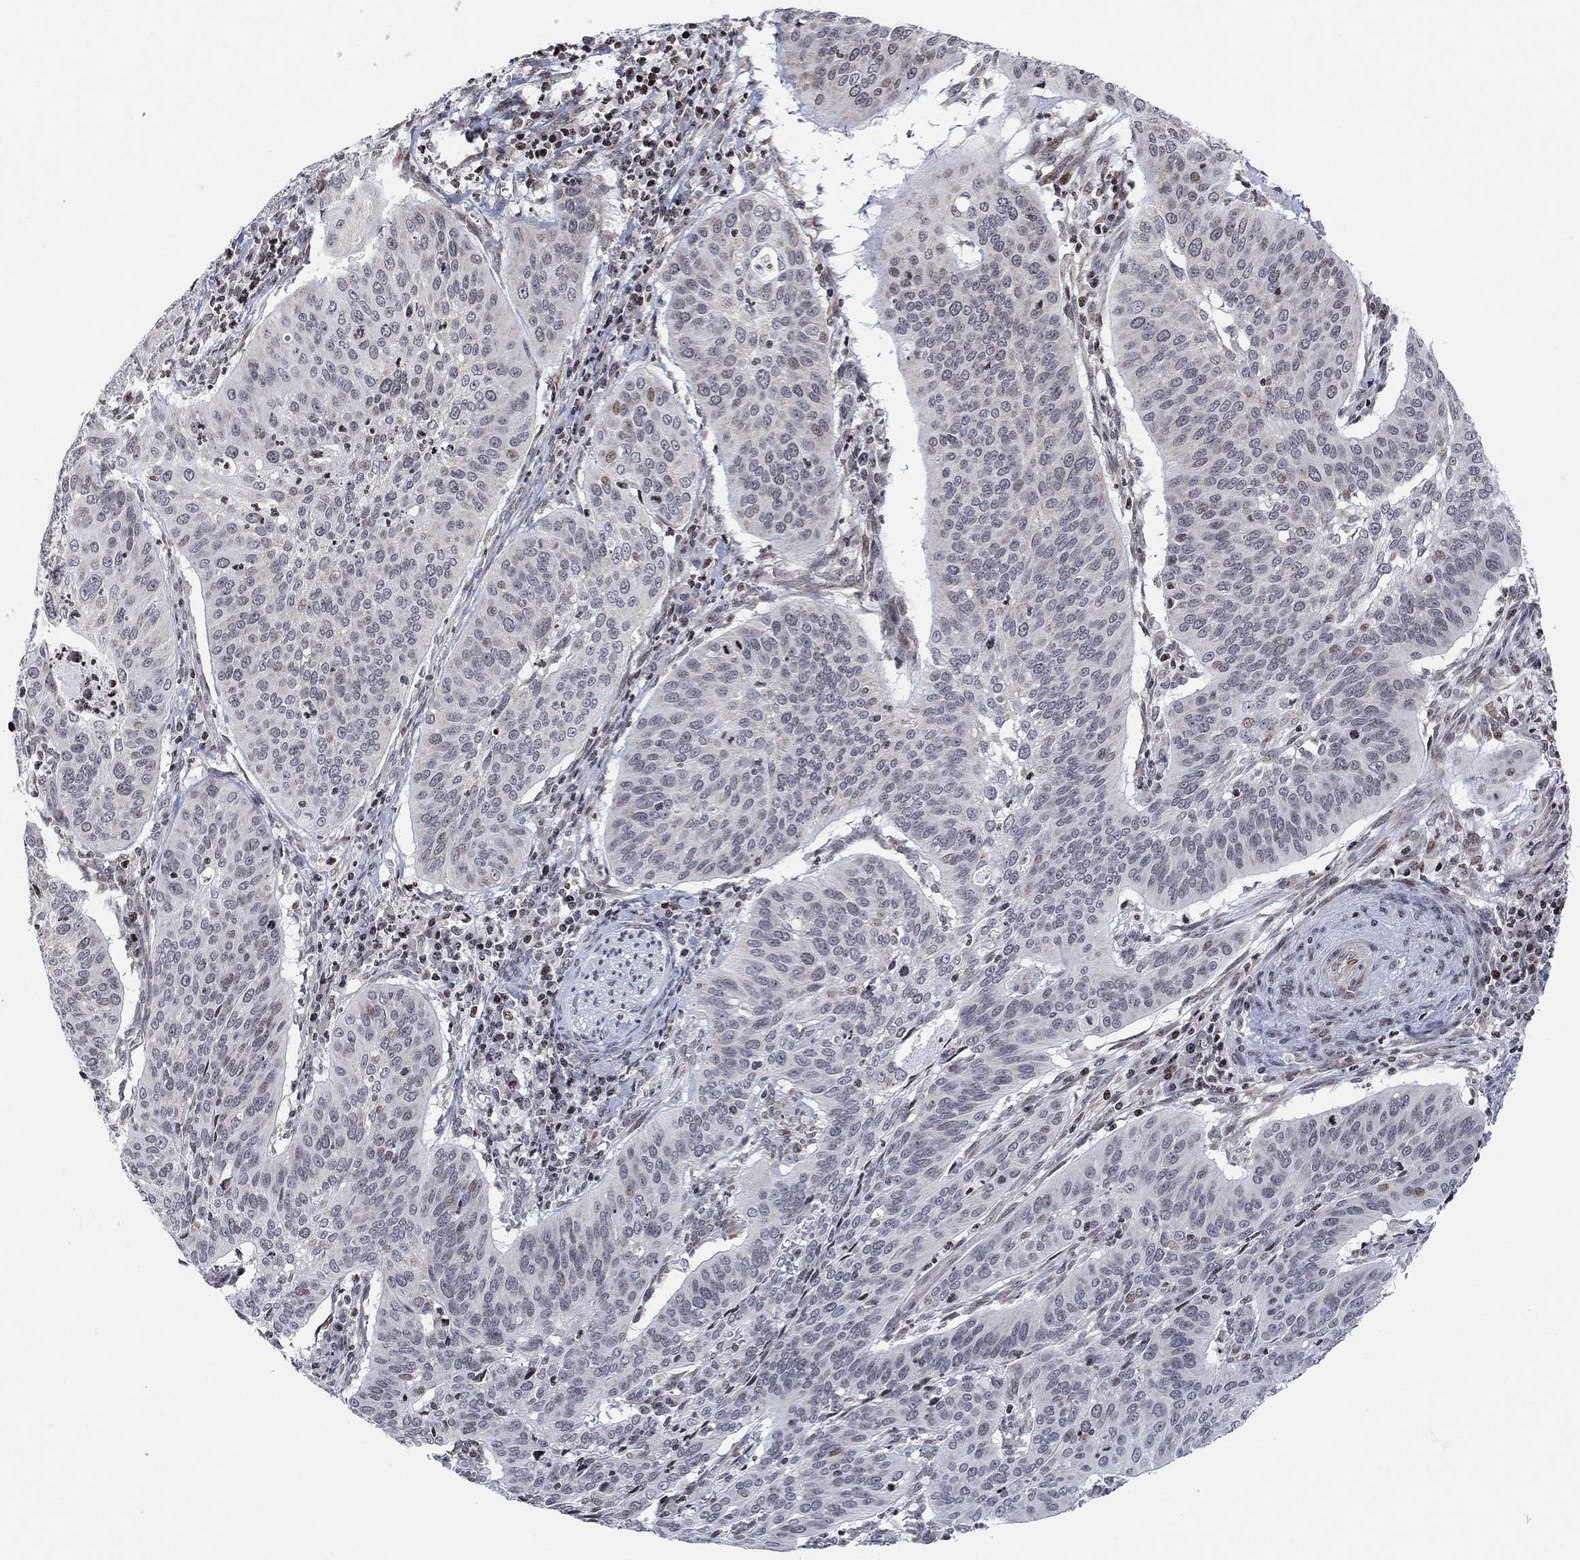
{"staining": {"intensity": "weak", "quantity": "<25%", "location": "nuclear"}, "tissue": "cervical cancer", "cell_type": "Tumor cells", "image_type": "cancer", "snomed": [{"axis": "morphology", "description": "Normal tissue, NOS"}, {"axis": "morphology", "description": "Squamous cell carcinoma, NOS"}, {"axis": "topography", "description": "Cervix"}], "caption": "IHC photomicrograph of cervical squamous cell carcinoma stained for a protein (brown), which shows no positivity in tumor cells.", "gene": "ABHD14A", "patient": {"sex": "female", "age": 39}}